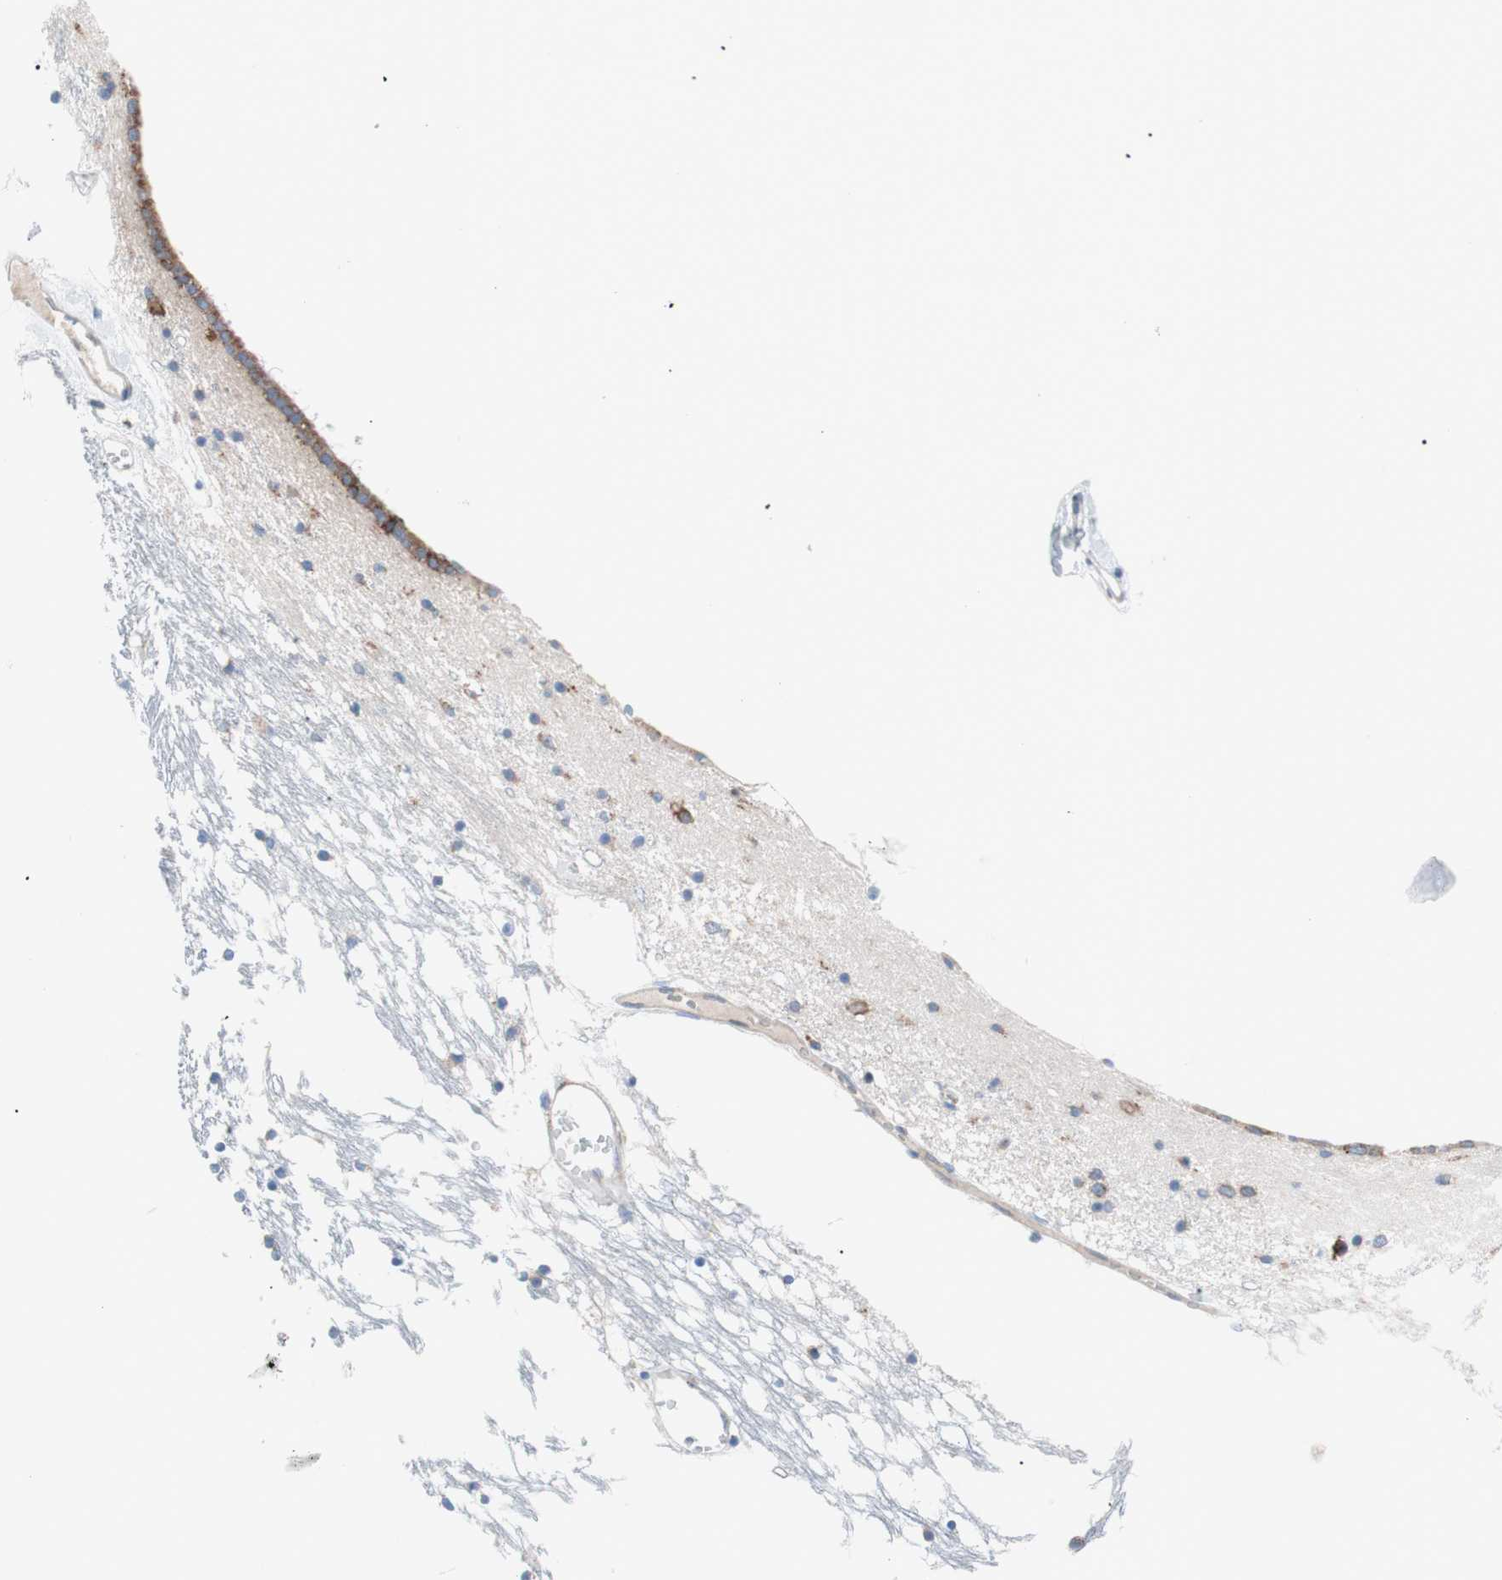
{"staining": {"intensity": "weak", "quantity": "<25%", "location": "cytoplasmic/membranous"}, "tissue": "caudate", "cell_type": "Glial cells", "image_type": "normal", "snomed": [{"axis": "morphology", "description": "Normal tissue, NOS"}, {"axis": "topography", "description": "Lateral ventricle wall"}], "caption": "Glial cells show no significant protein expression in unremarkable caudate.", "gene": "SLC27A4", "patient": {"sex": "male", "age": 45}}